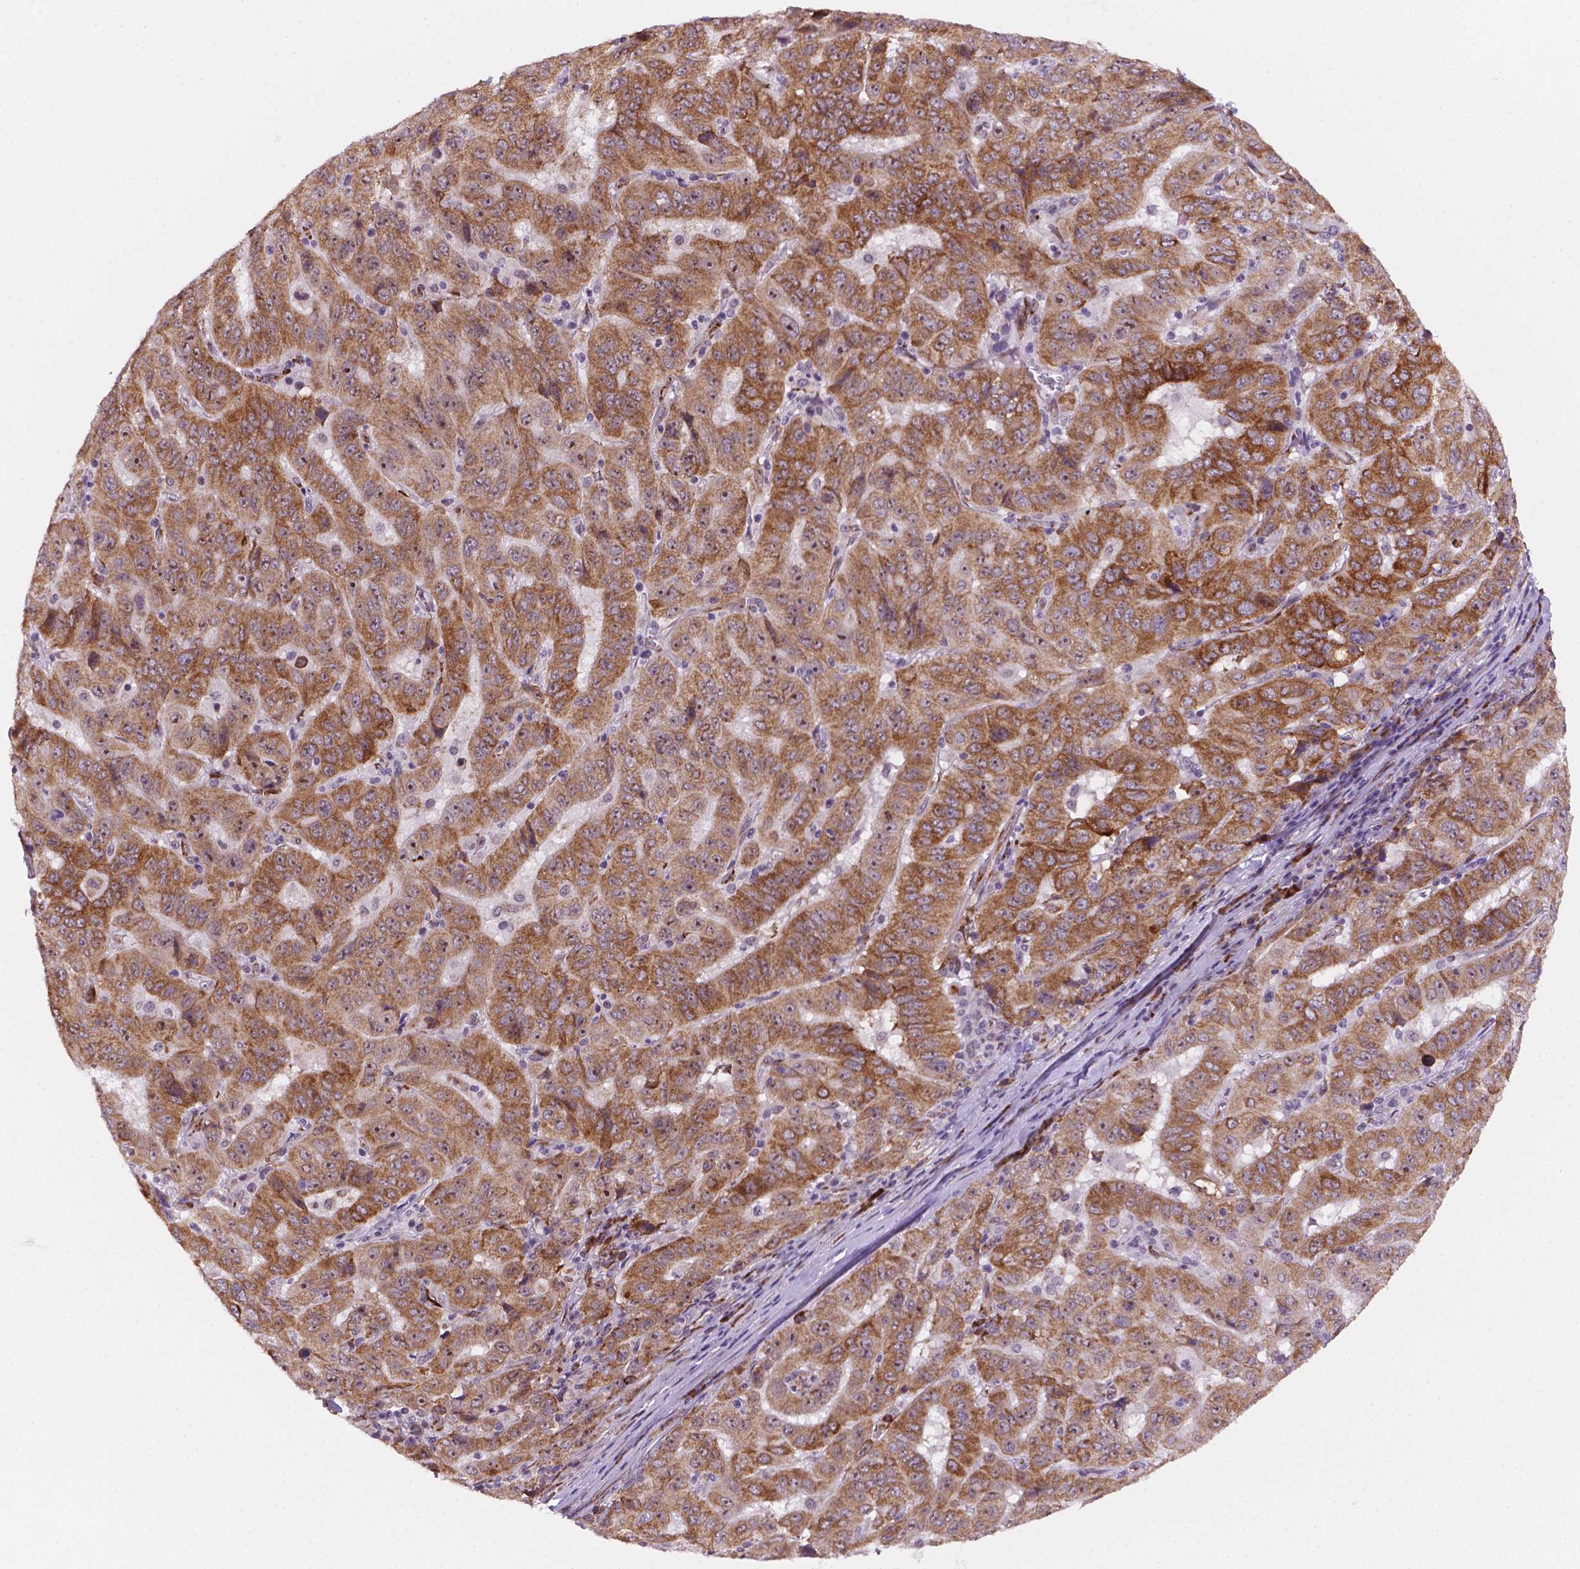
{"staining": {"intensity": "moderate", "quantity": ">75%", "location": "cytoplasmic/membranous,nuclear"}, "tissue": "pancreatic cancer", "cell_type": "Tumor cells", "image_type": "cancer", "snomed": [{"axis": "morphology", "description": "Adenocarcinoma, NOS"}, {"axis": "topography", "description": "Pancreas"}], "caption": "IHC of pancreatic adenocarcinoma demonstrates medium levels of moderate cytoplasmic/membranous and nuclear staining in about >75% of tumor cells.", "gene": "FNIP1", "patient": {"sex": "male", "age": 63}}